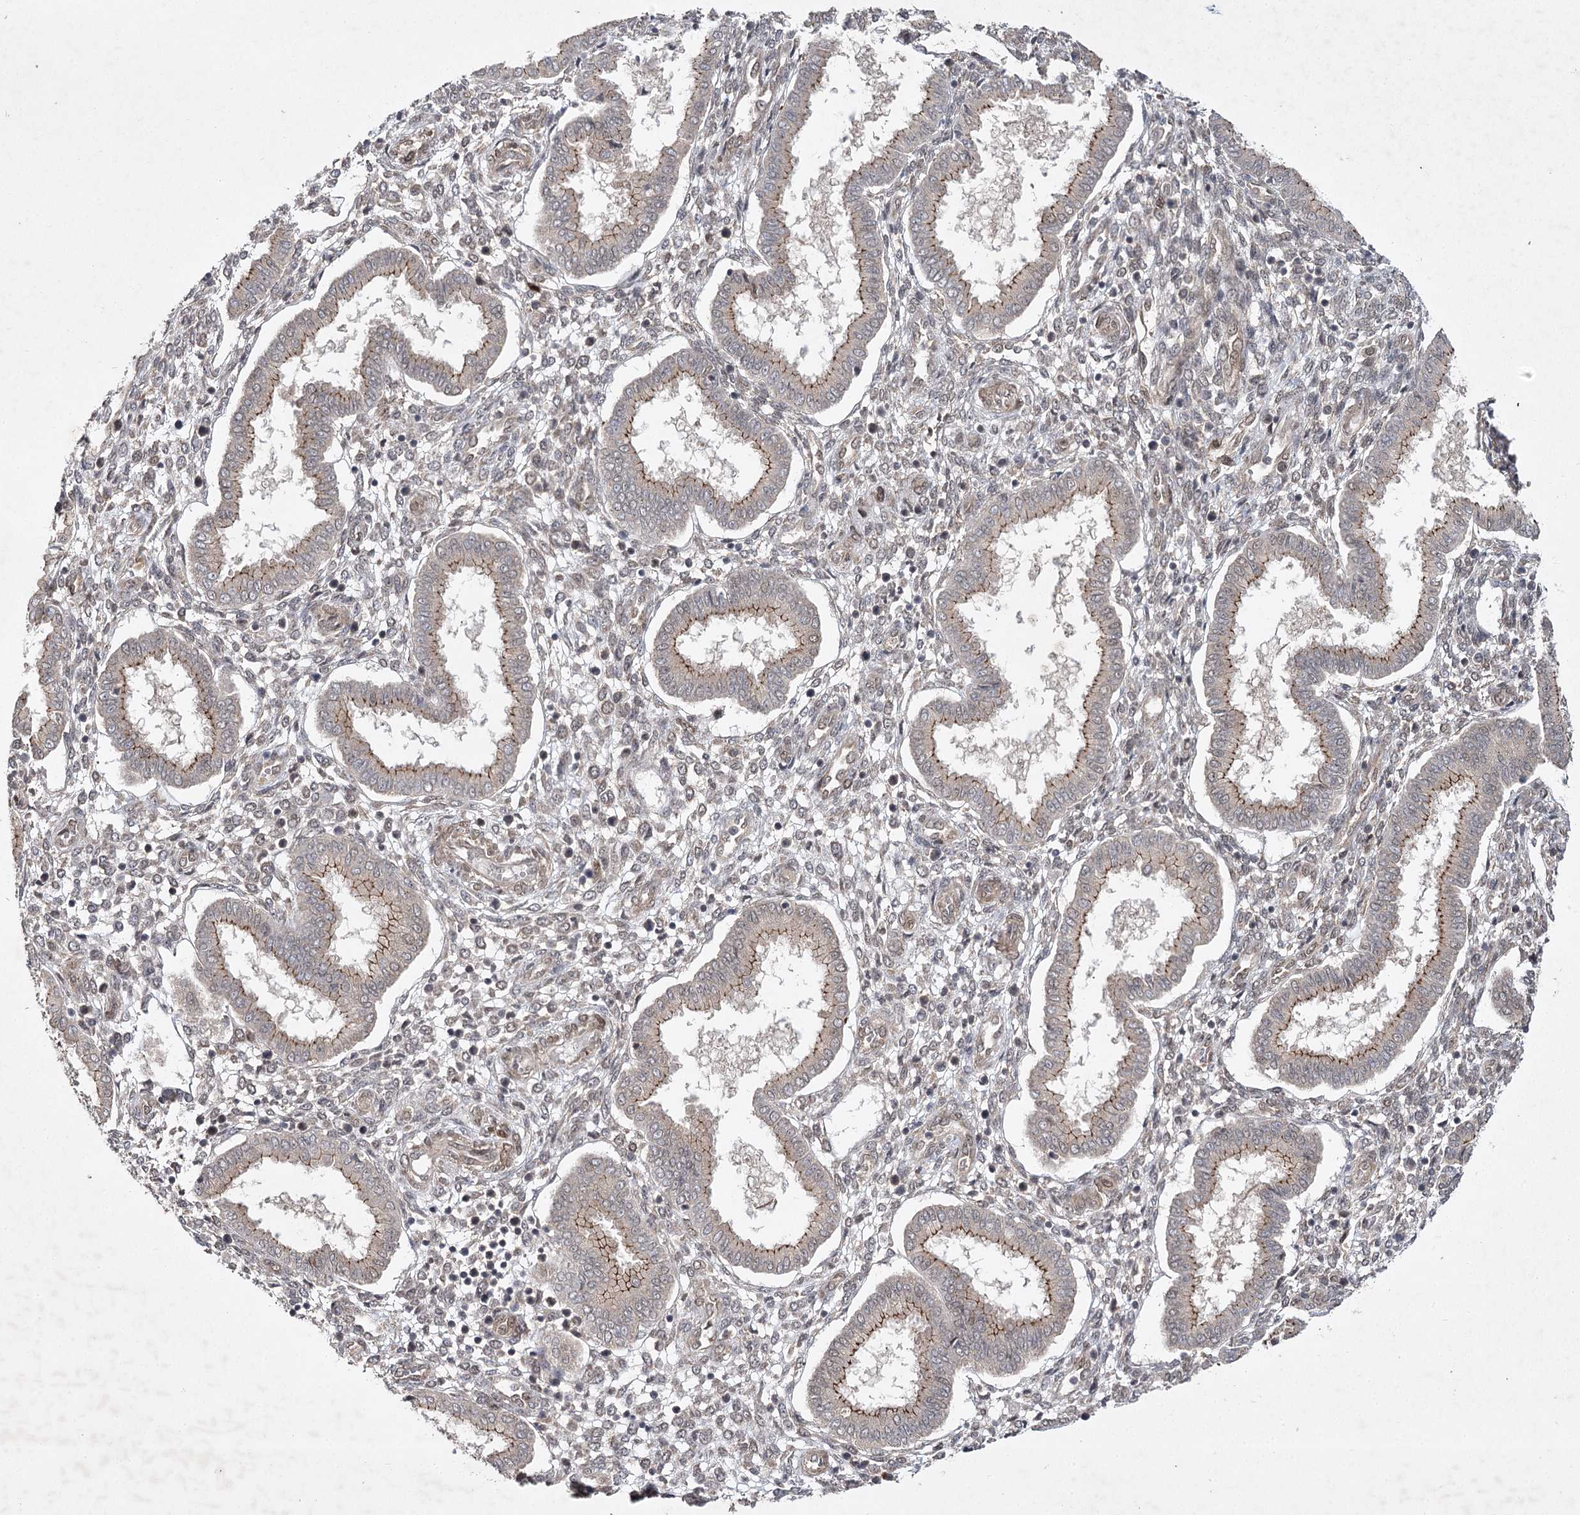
{"staining": {"intensity": "moderate", "quantity": "<25%", "location": "nuclear"}, "tissue": "endometrium", "cell_type": "Cells in endometrial stroma", "image_type": "normal", "snomed": [{"axis": "morphology", "description": "Normal tissue, NOS"}, {"axis": "topography", "description": "Endometrium"}], "caption": "Moderate nuclear protein positivity is present in approximately <25% of cells in endometrial stroma in endometrium.", "gene": "DCUN1D4", "patient": {"sex": "female", "age": 24}}